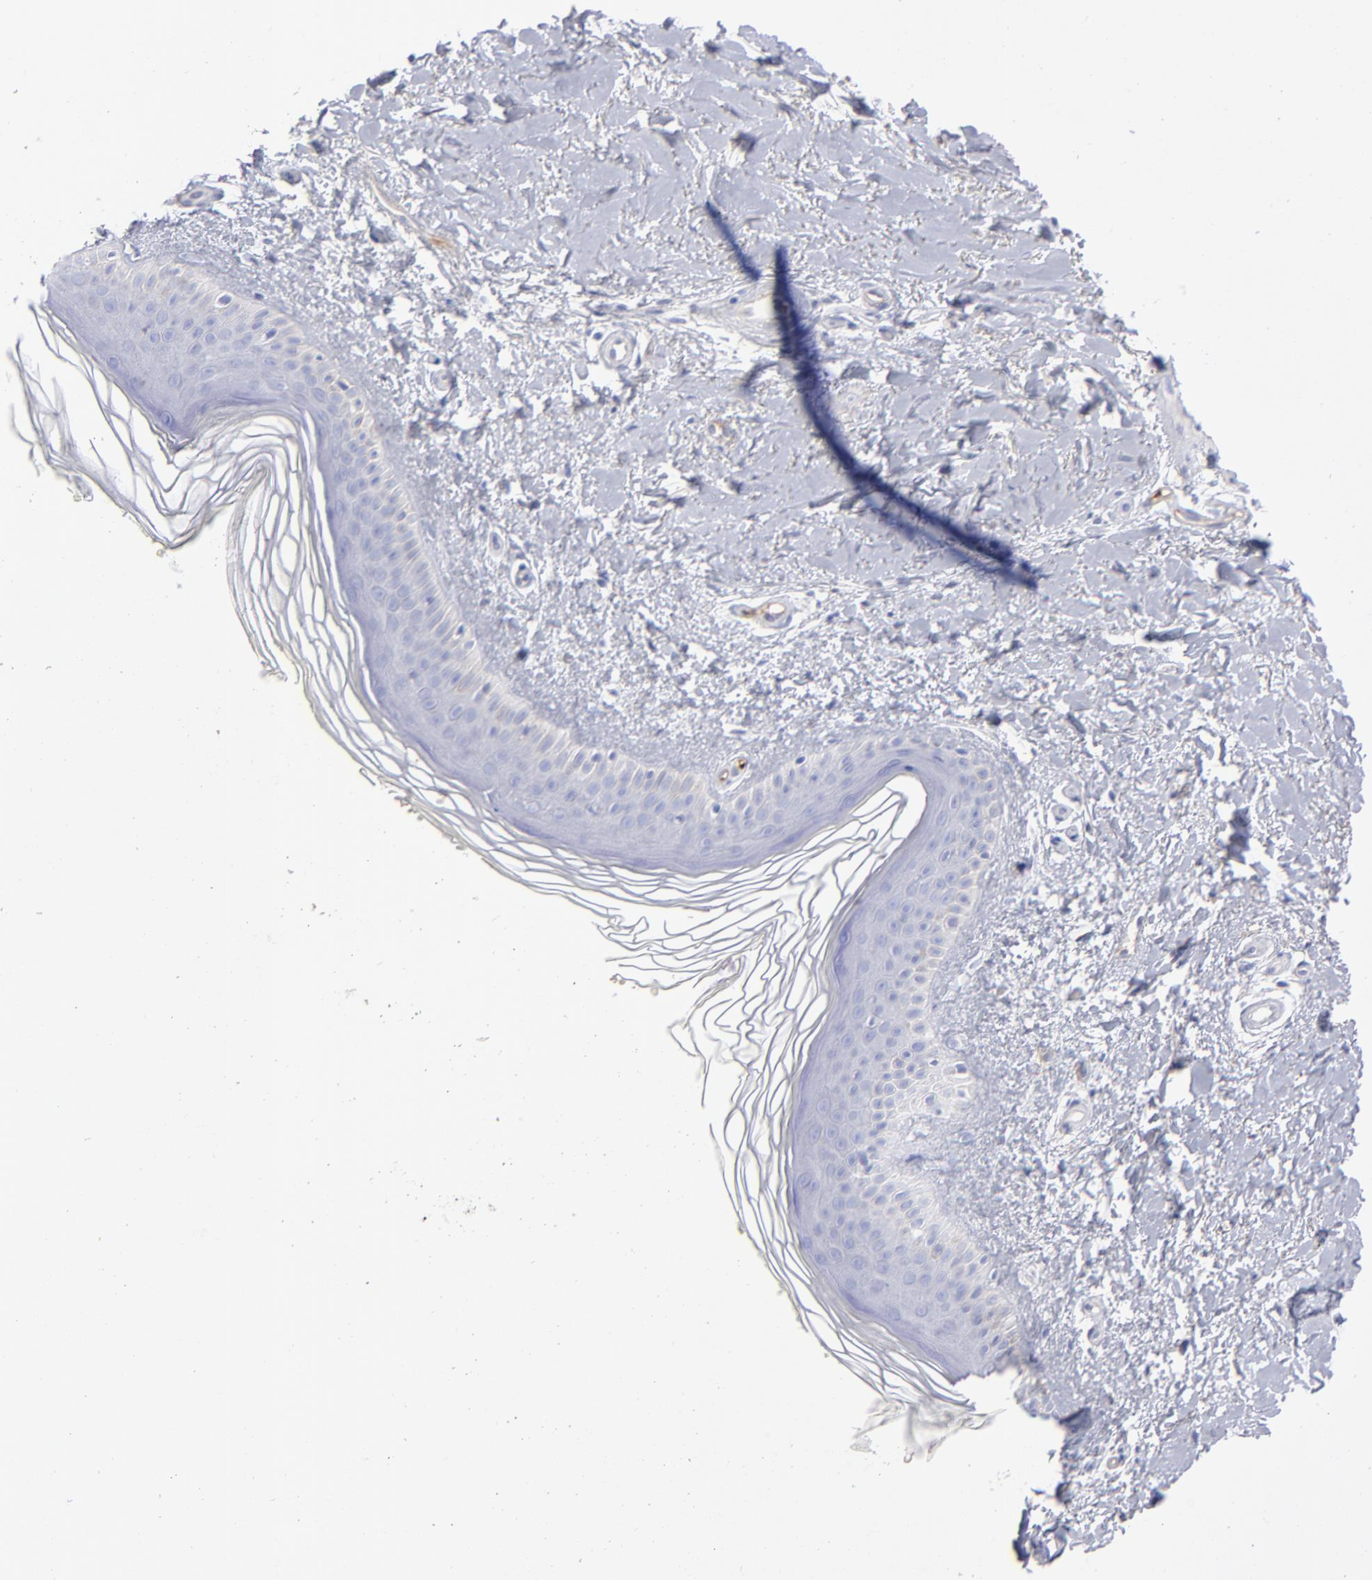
{"staining": {"intensity": "negative", "quantity": "none", "location": "none"}, "tissue": "skin", "cell_type": "Fibroblasts", "image_type": "normal", "snomed": [{"axis": "morphology", "description": "Normal tissue, NOS"}, {"axis": "topography", "description": "Skin"}], "caption": "This is a photomicrograph of IHC staining of unremarkable skin, which shows no positivity in fibroblasts.", "gene": "HP", "patient": {"sex": "female", "age": 19}}